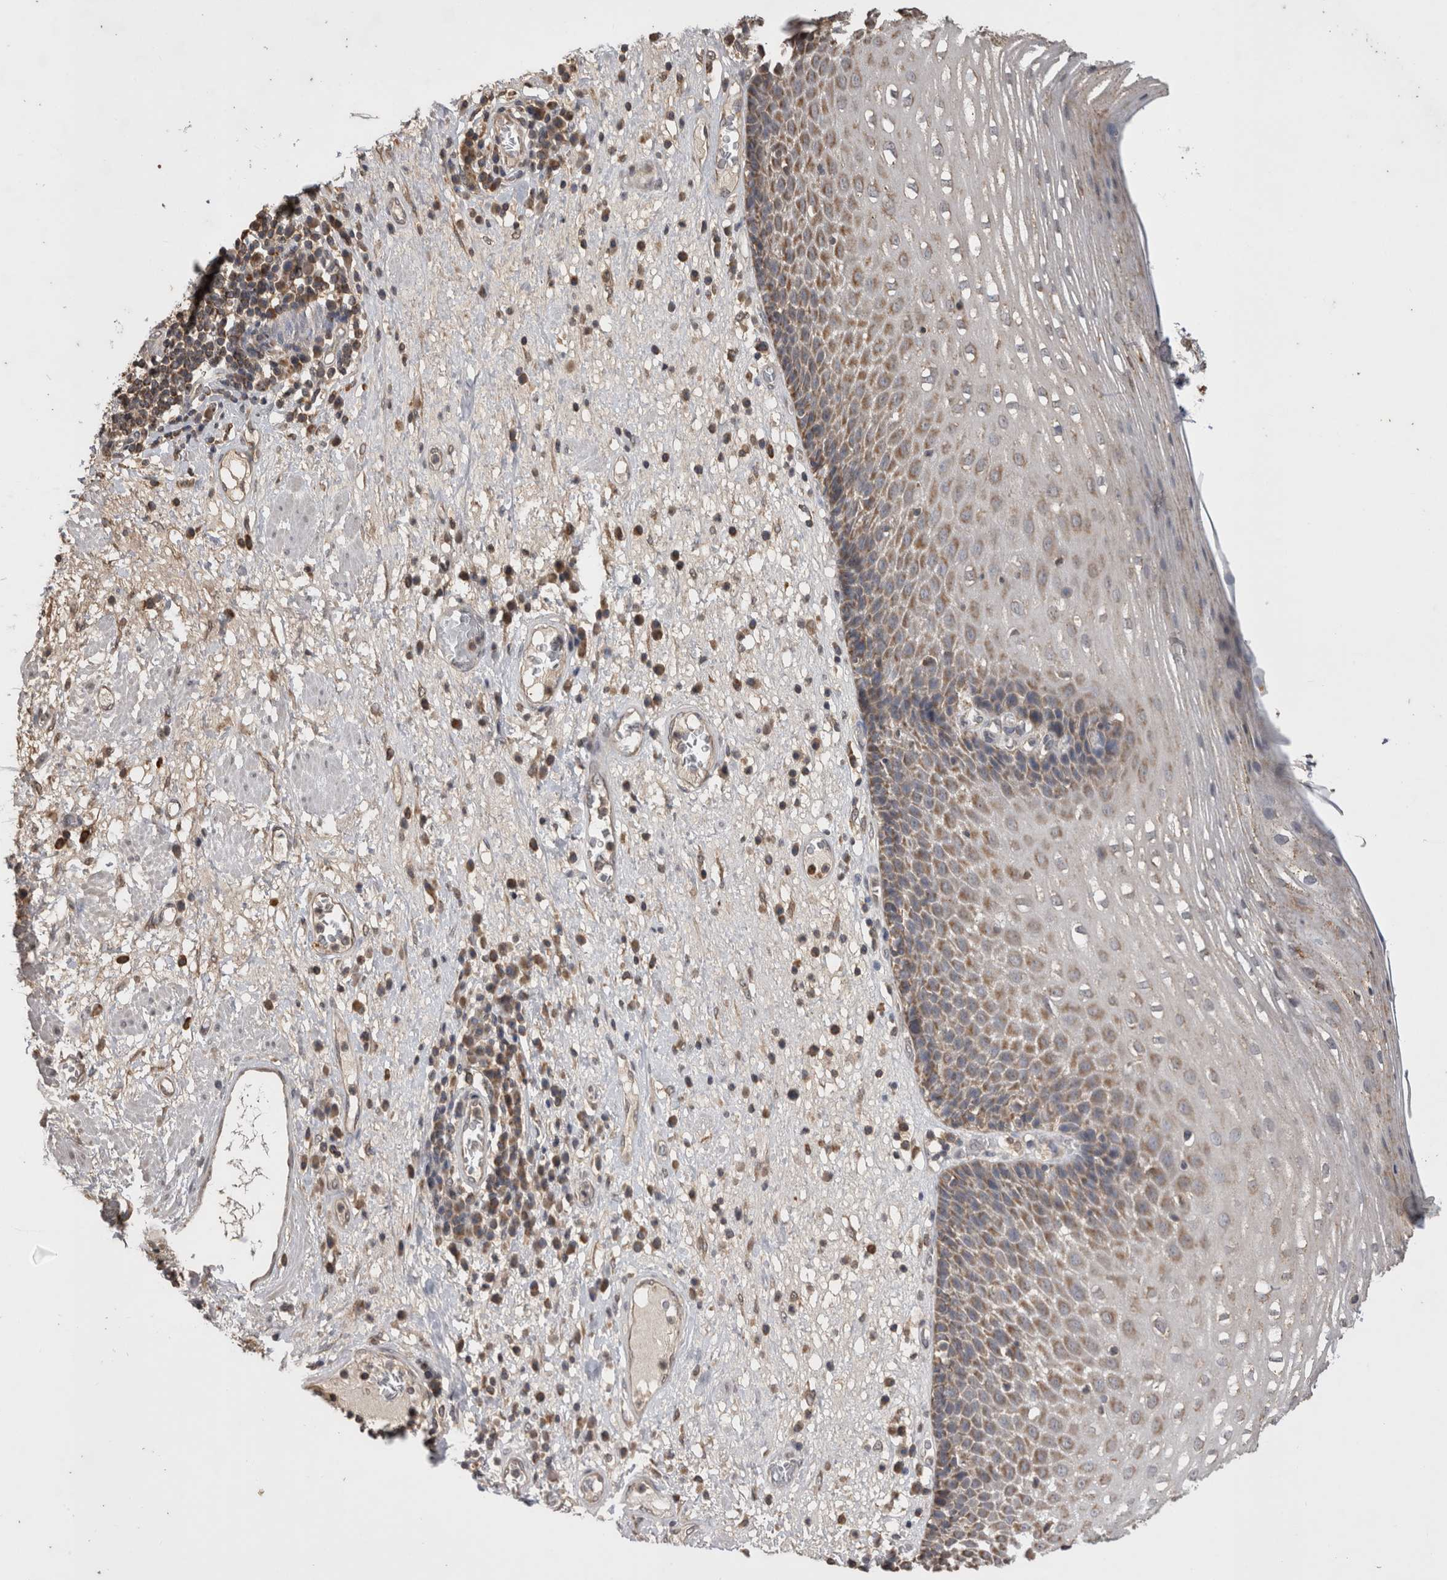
{"staining": {"intensity": "weak", "quantity": "25%-75%", "location": "cytoplasmic/membranous"}, "tissue": "esophagus", "cell_type": "Squamous epithelial cells", "image_type": "normal", "snomed": [{"axis": "morphology", "description": "Normal tissue, NOS"}, {"axis": "morphology", "description": "Adenocarcinoma, NOS"}, {"axis": "topography", "description": "Esophagus"}], "caption": "Immunohistochemistry (DAB) staining of benign human esophagus demonstrates weak cytoplasmic/membranous protein staining in approximately 25%-75% of squamous epithelial cells. (DAB = brown stain, brightfield microscopy at high magnification).", "gene": "PREP", "patient": {"sex": "male", "age": 62}}